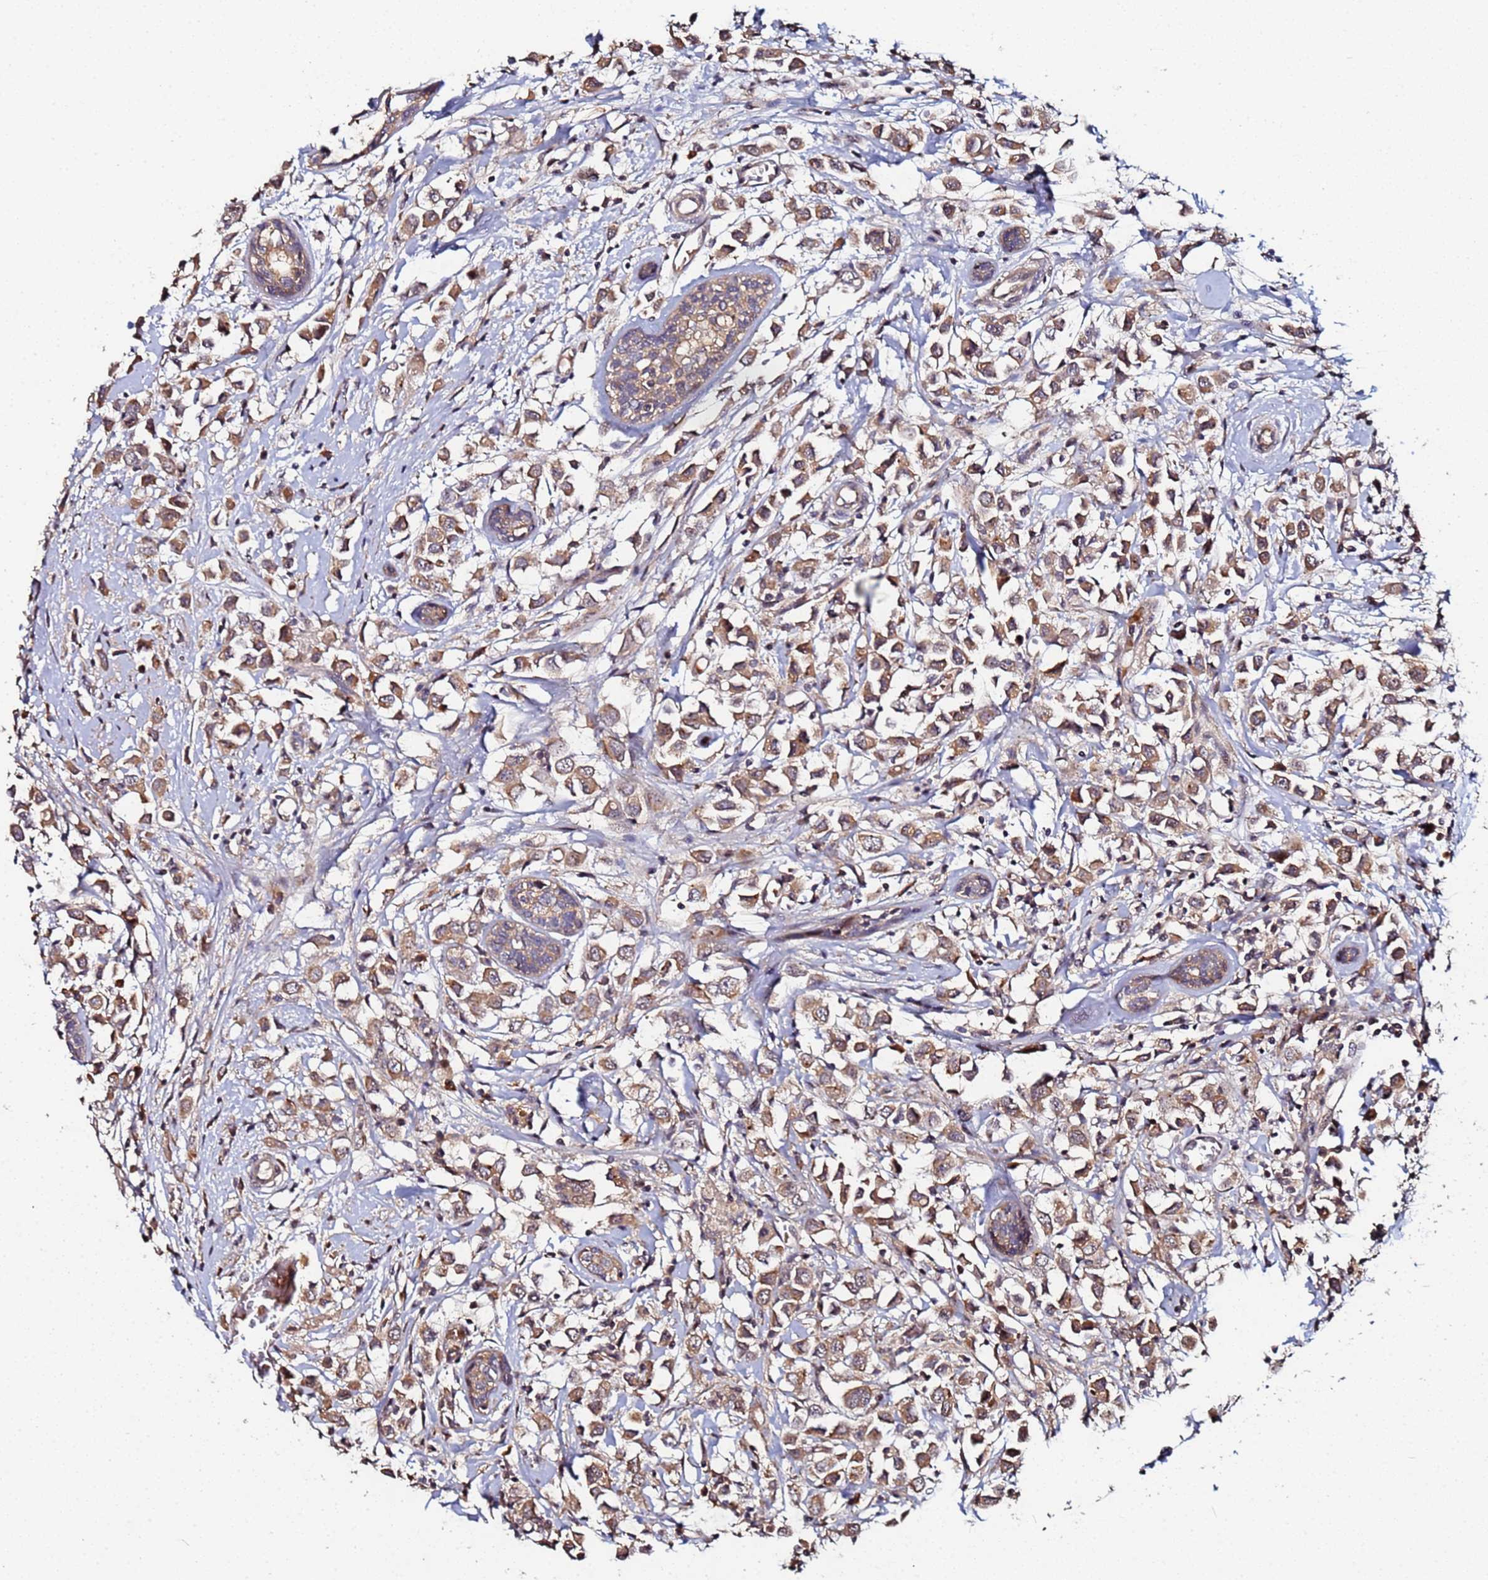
{"staining": {"intensity": "moderate", "quantity": ">75%", "location": "cytoplasmic/membranous"}, "tissue": "breast cancer", "cell_type": "Tumor cells", "image_type": "cancer", "snomed": [{"axis": "morphology", "description": "Duct carcinoma"}, {"axis": "topography", "description": "Breast"}], "caption": "Immunohistochemical staining of human invasive ductal carcinoma (breast) displays medium levels of moderate cytoplasmic/membranous positivity in approximately >75% of tumor cells.", "gene": "OSER1", "patient": {"sex": "female", "age": 61}}